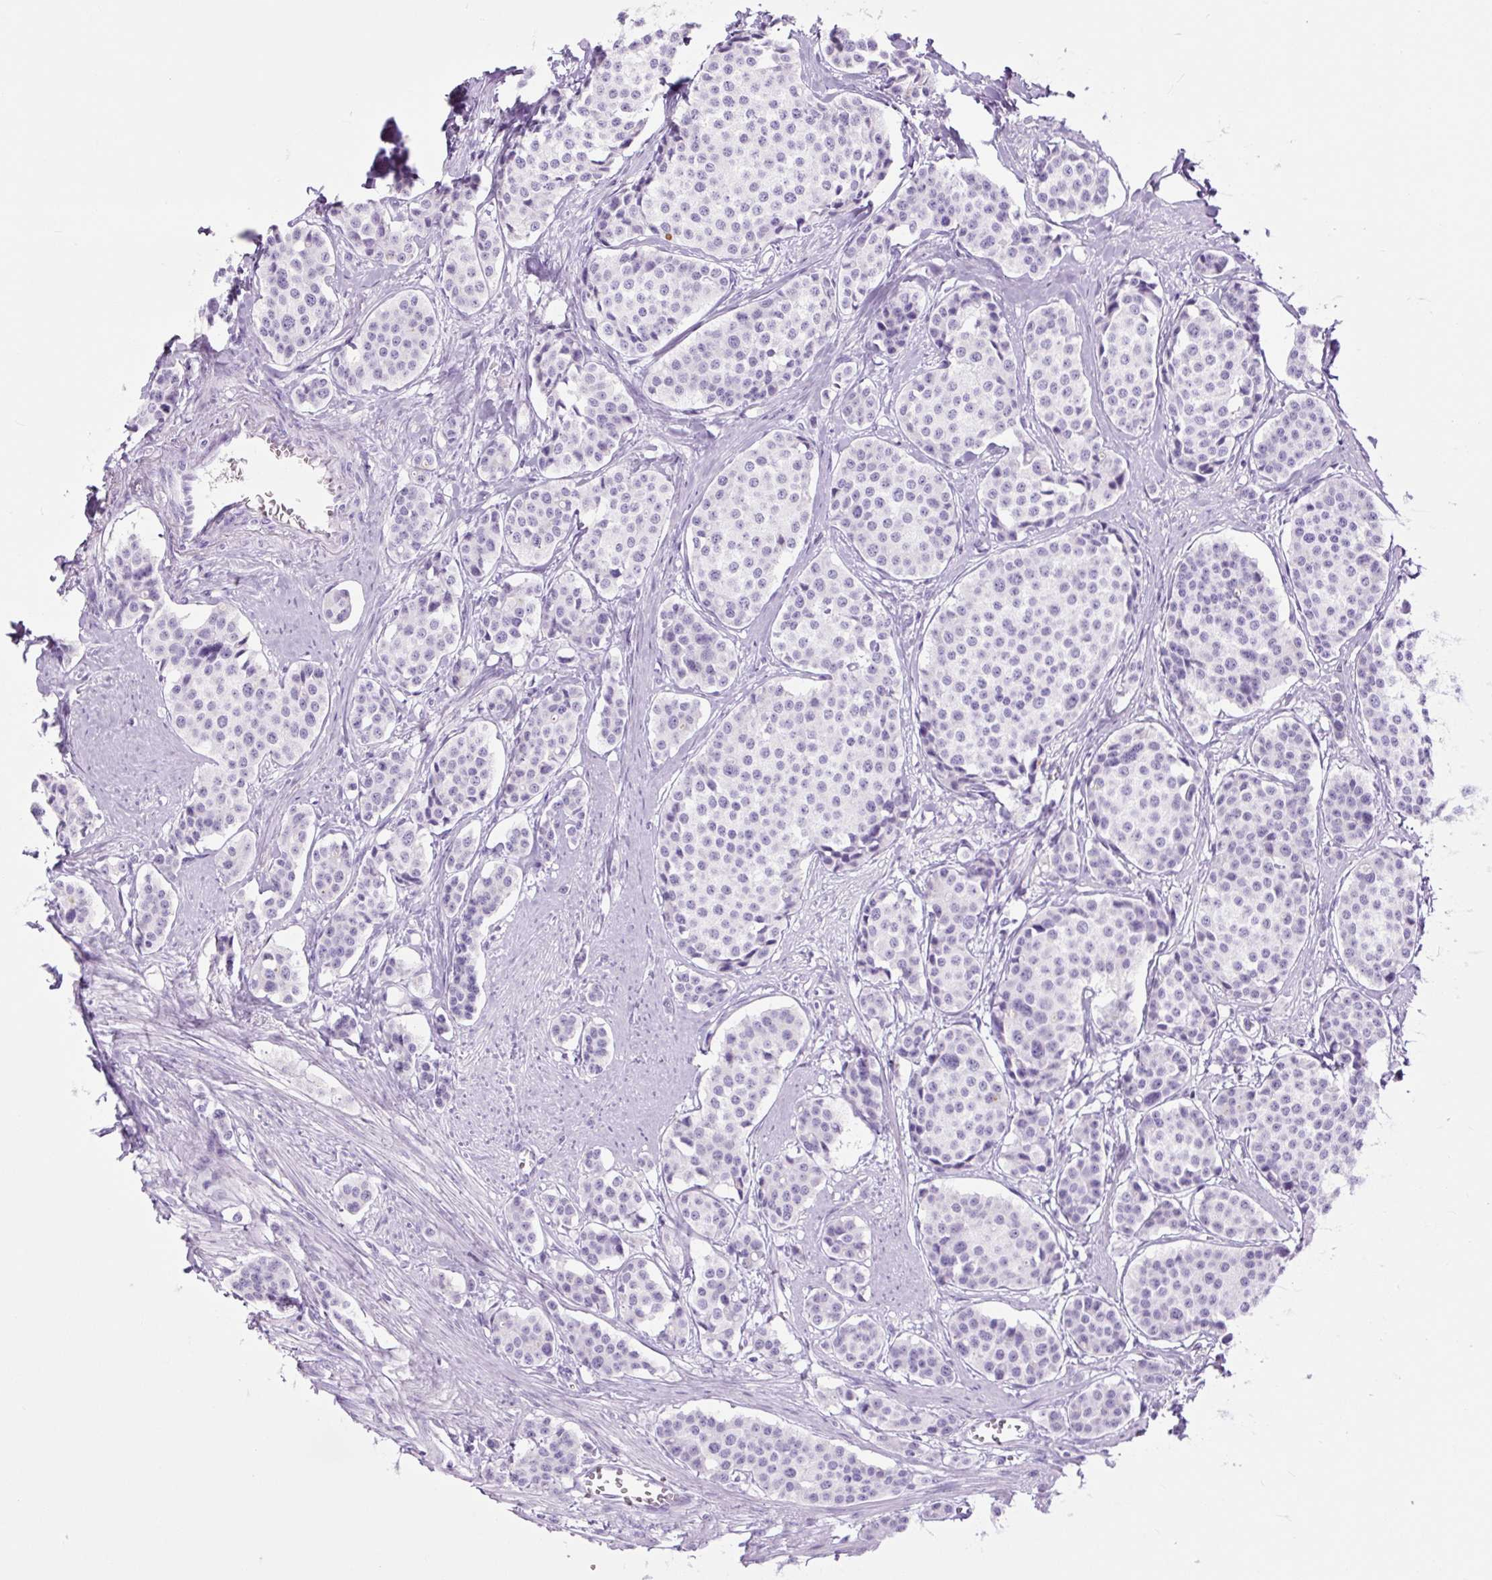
{"staining": {"intensity": "negative", "quantity": "none", "location": "none"}, "tissue": "carcinoid", "cell_type": "Tumor cells", "image_type": "cancer", "snomed": [{"axis": "morphology", "description": "Carcinoid, malignant, NOS"}, {"axis": "topography", "description": "Small intestine"}], "caption": "There is no significant expression in tumor cells of carcinoid.", "gene": "TFF2", "patient": {"sex": "male", "age": 60}}